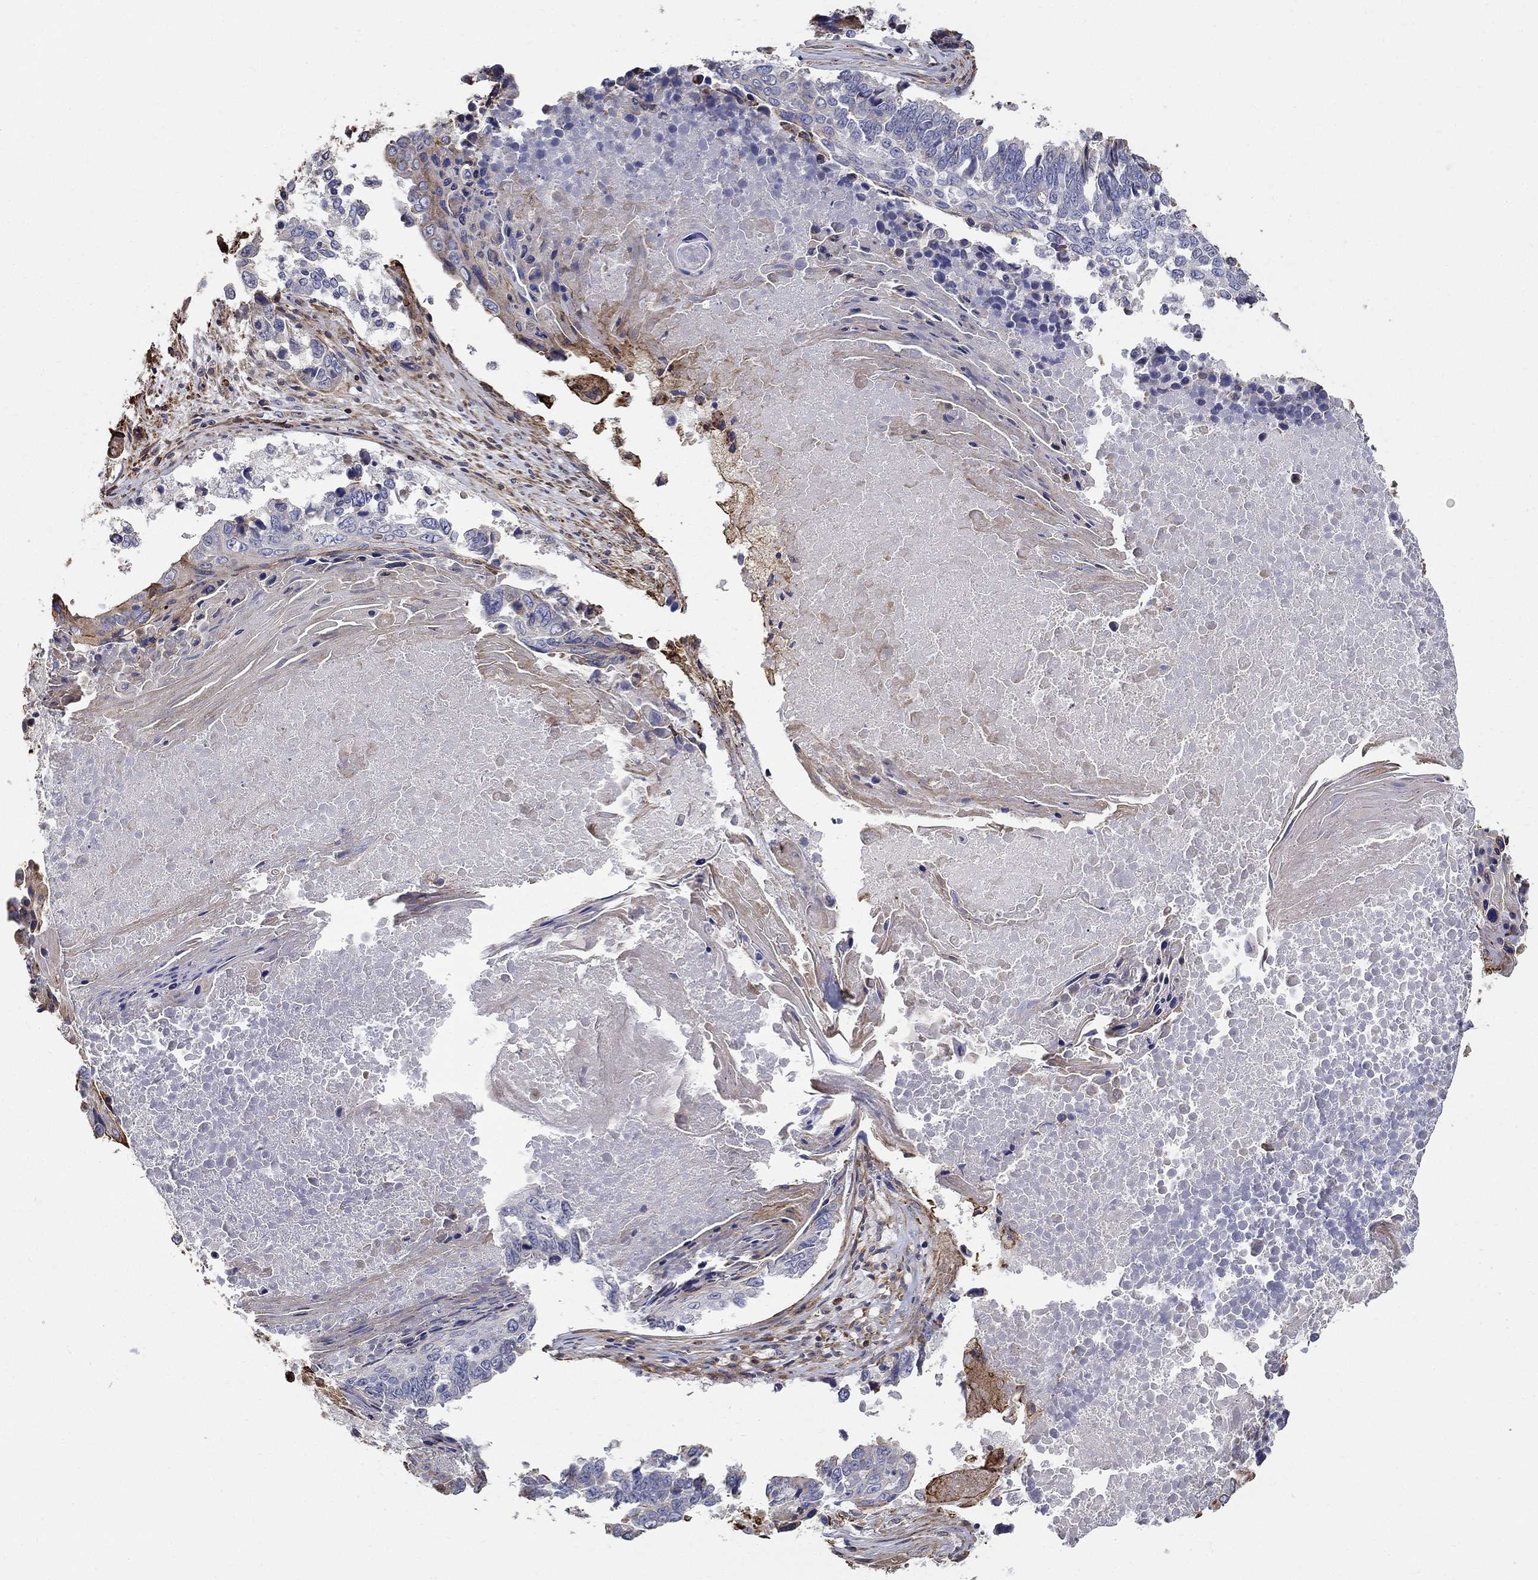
{"staining": {"intensity": "negative", "quantity": "none", "location": "none"}, "tissue": "lung cancer", "cell_type": "Tumor cells", "image_type": "cancer", "snomed": [{"axis": "morphology", "description": "Squamous cell carcinoma, NOS"}, {"axis": "topography", "description": "Lung"}], "caption": "Immunohistochemical staining of human lung cancer (squamous cell carcinoma) reveals no significant positivity in tumor cells.", "gene": "NPHP1", "patient": {"sex": "male", "age": 73}}